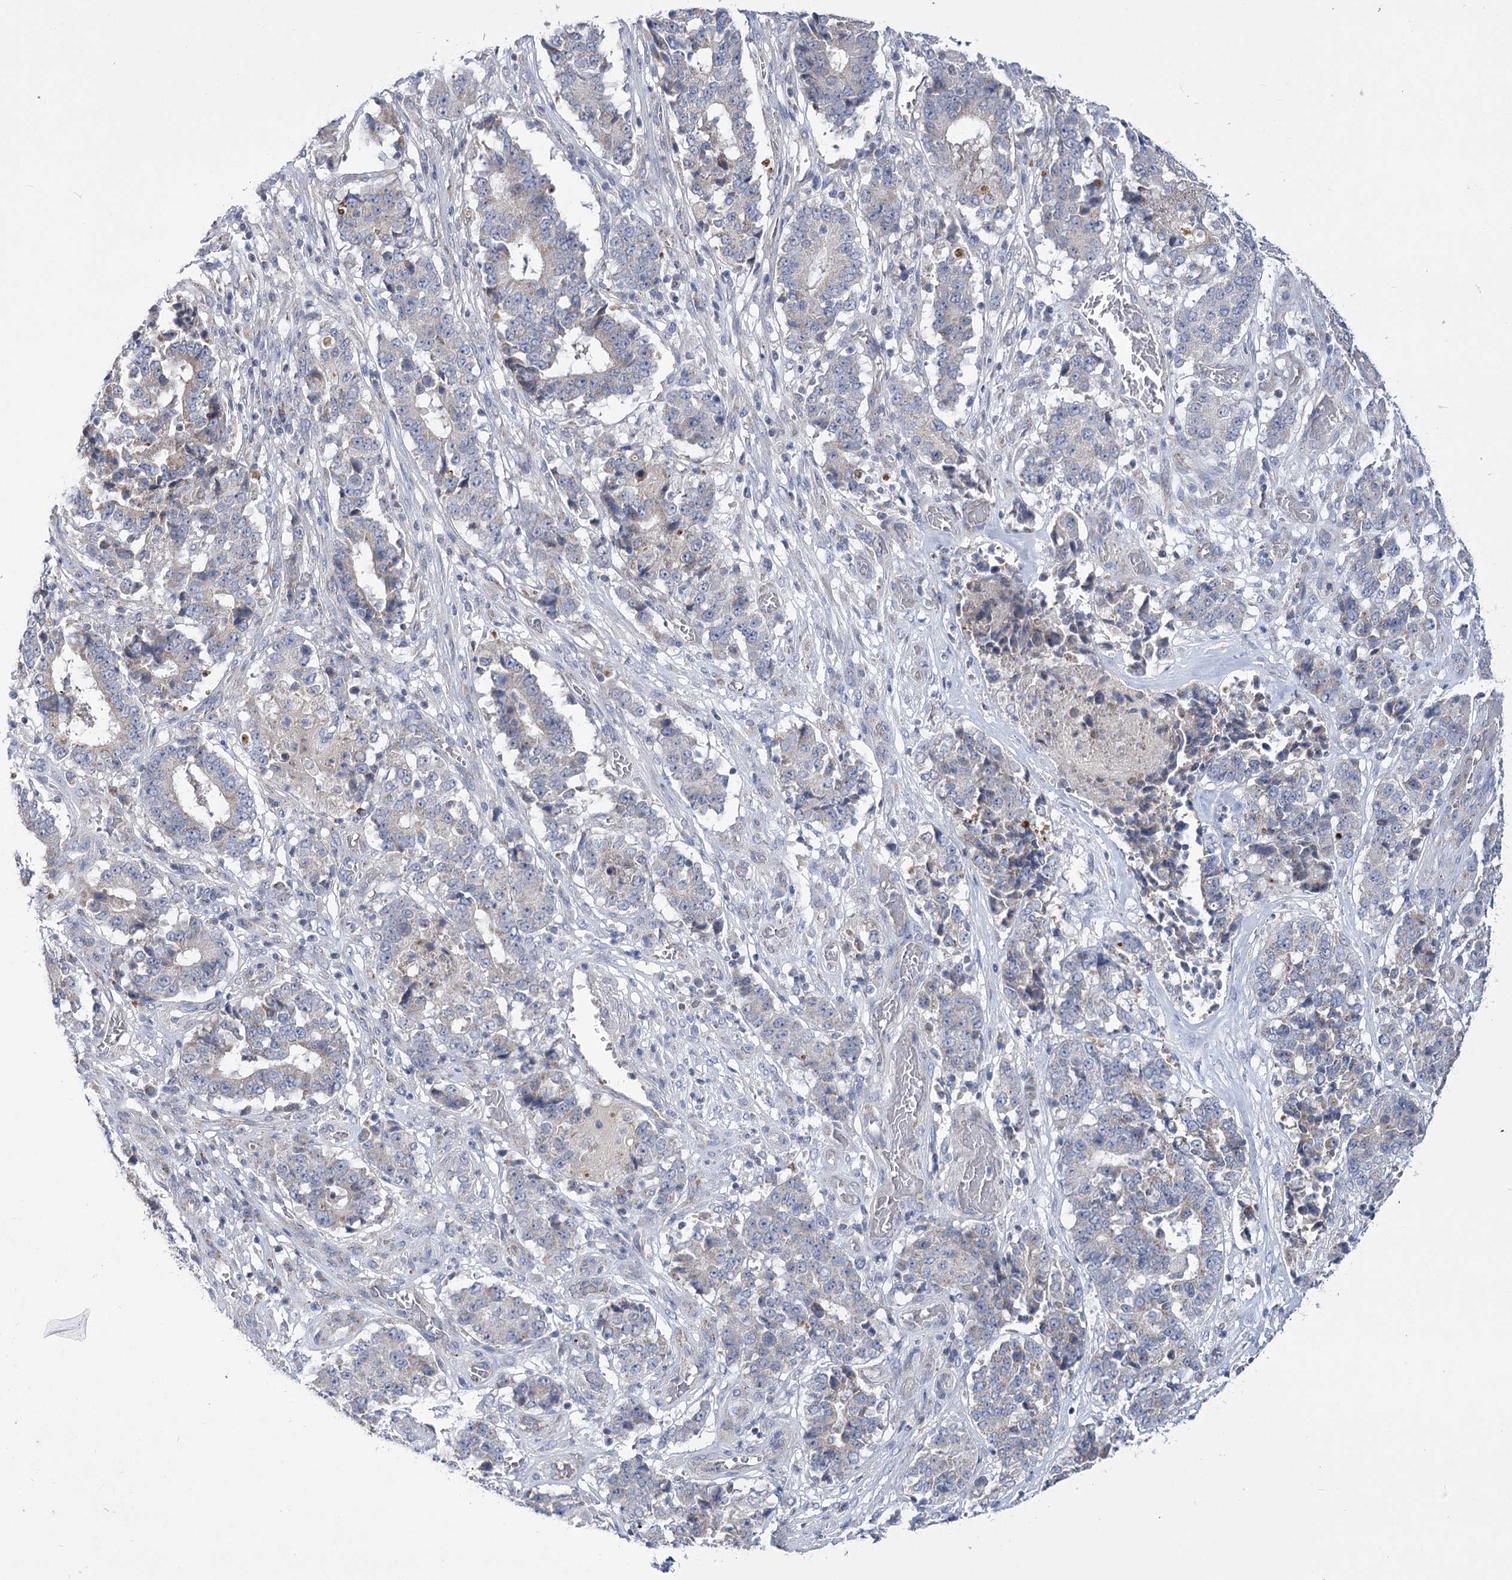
{"staining": {"intensity": "negative", "quantity": "none", "location": "none"}, "tissue": "stomach cancer", "cell_type": "Tumor cells", "image_type": "cancer", "snomed": [{"axis": "morphology", "description": "Adenocarcinoma, NOS"}, {"axis": "topography", "description": "Stomach"}], "caption": "Stomach cancer was stained to show a protein in brown. There is no significant expression in tumor cells. (Stains: DAB (3,3'-diaminobenzidine) immunohistochemistry with hematoxylin counter stain, Microscopy: brightfield microscopy at high magnification).", "gene": "PDHB", "patient": {"sex": "male", "age": 59}}